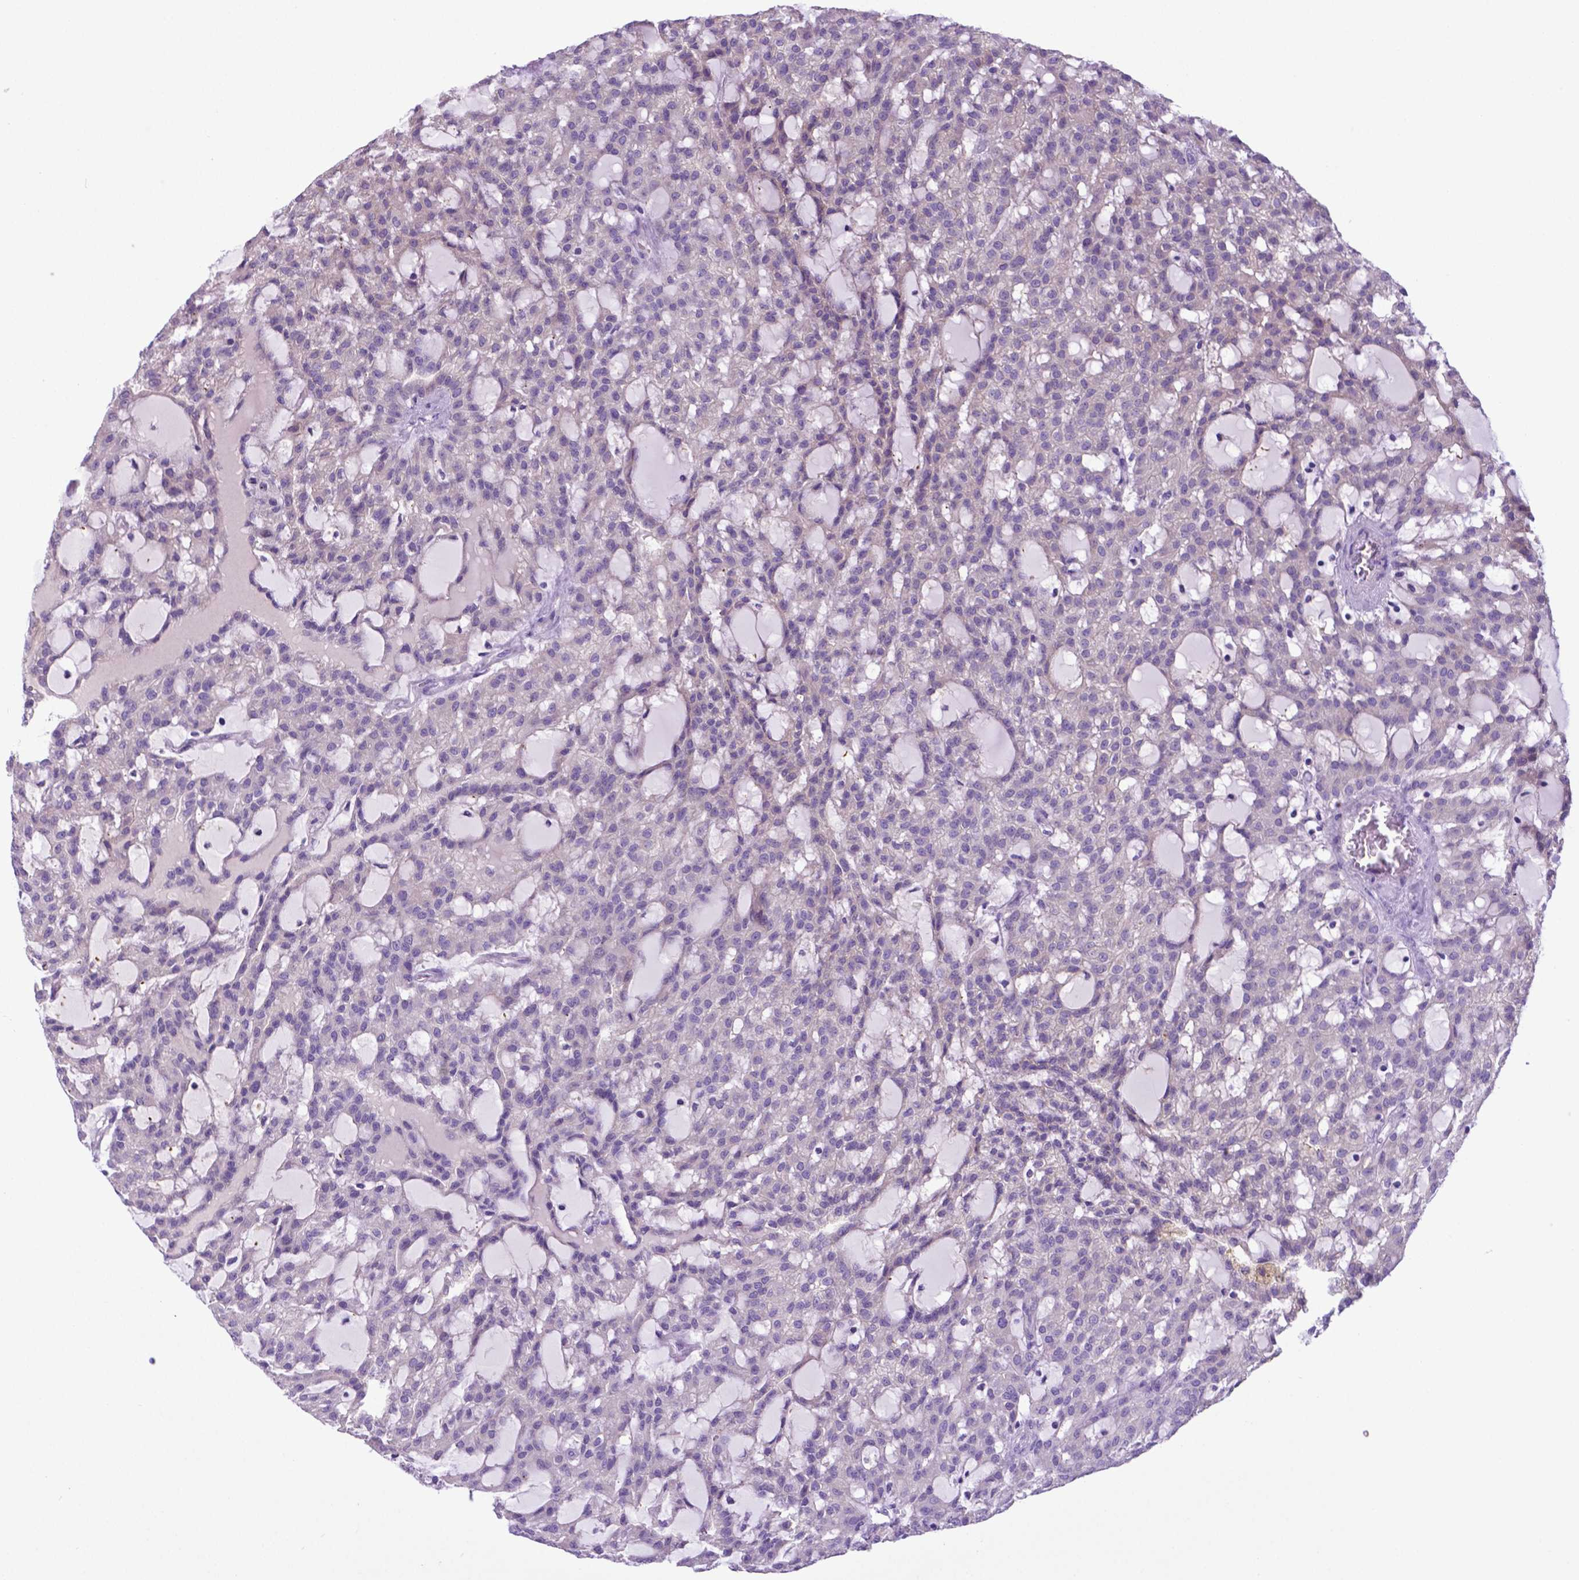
{"staining": {"intensity": "negative", "quantity": "none", "location": "none"}, "tissue": "renal cancer", "cell_type": "Tumor cells", "image_type": "cancer", "snomed": [{"axis": "morphology", "description": "Adenocarcinoma, NOS"}, {"axis": "topography", "description": "Kidney"}], "caption": "Immunohistochemical staining of renal cancer (adenocarcinoma) displays no significant positivity in tumor cells.", "gene": "ADRA2B", "patient": {"sex": "male", "age": 63}}